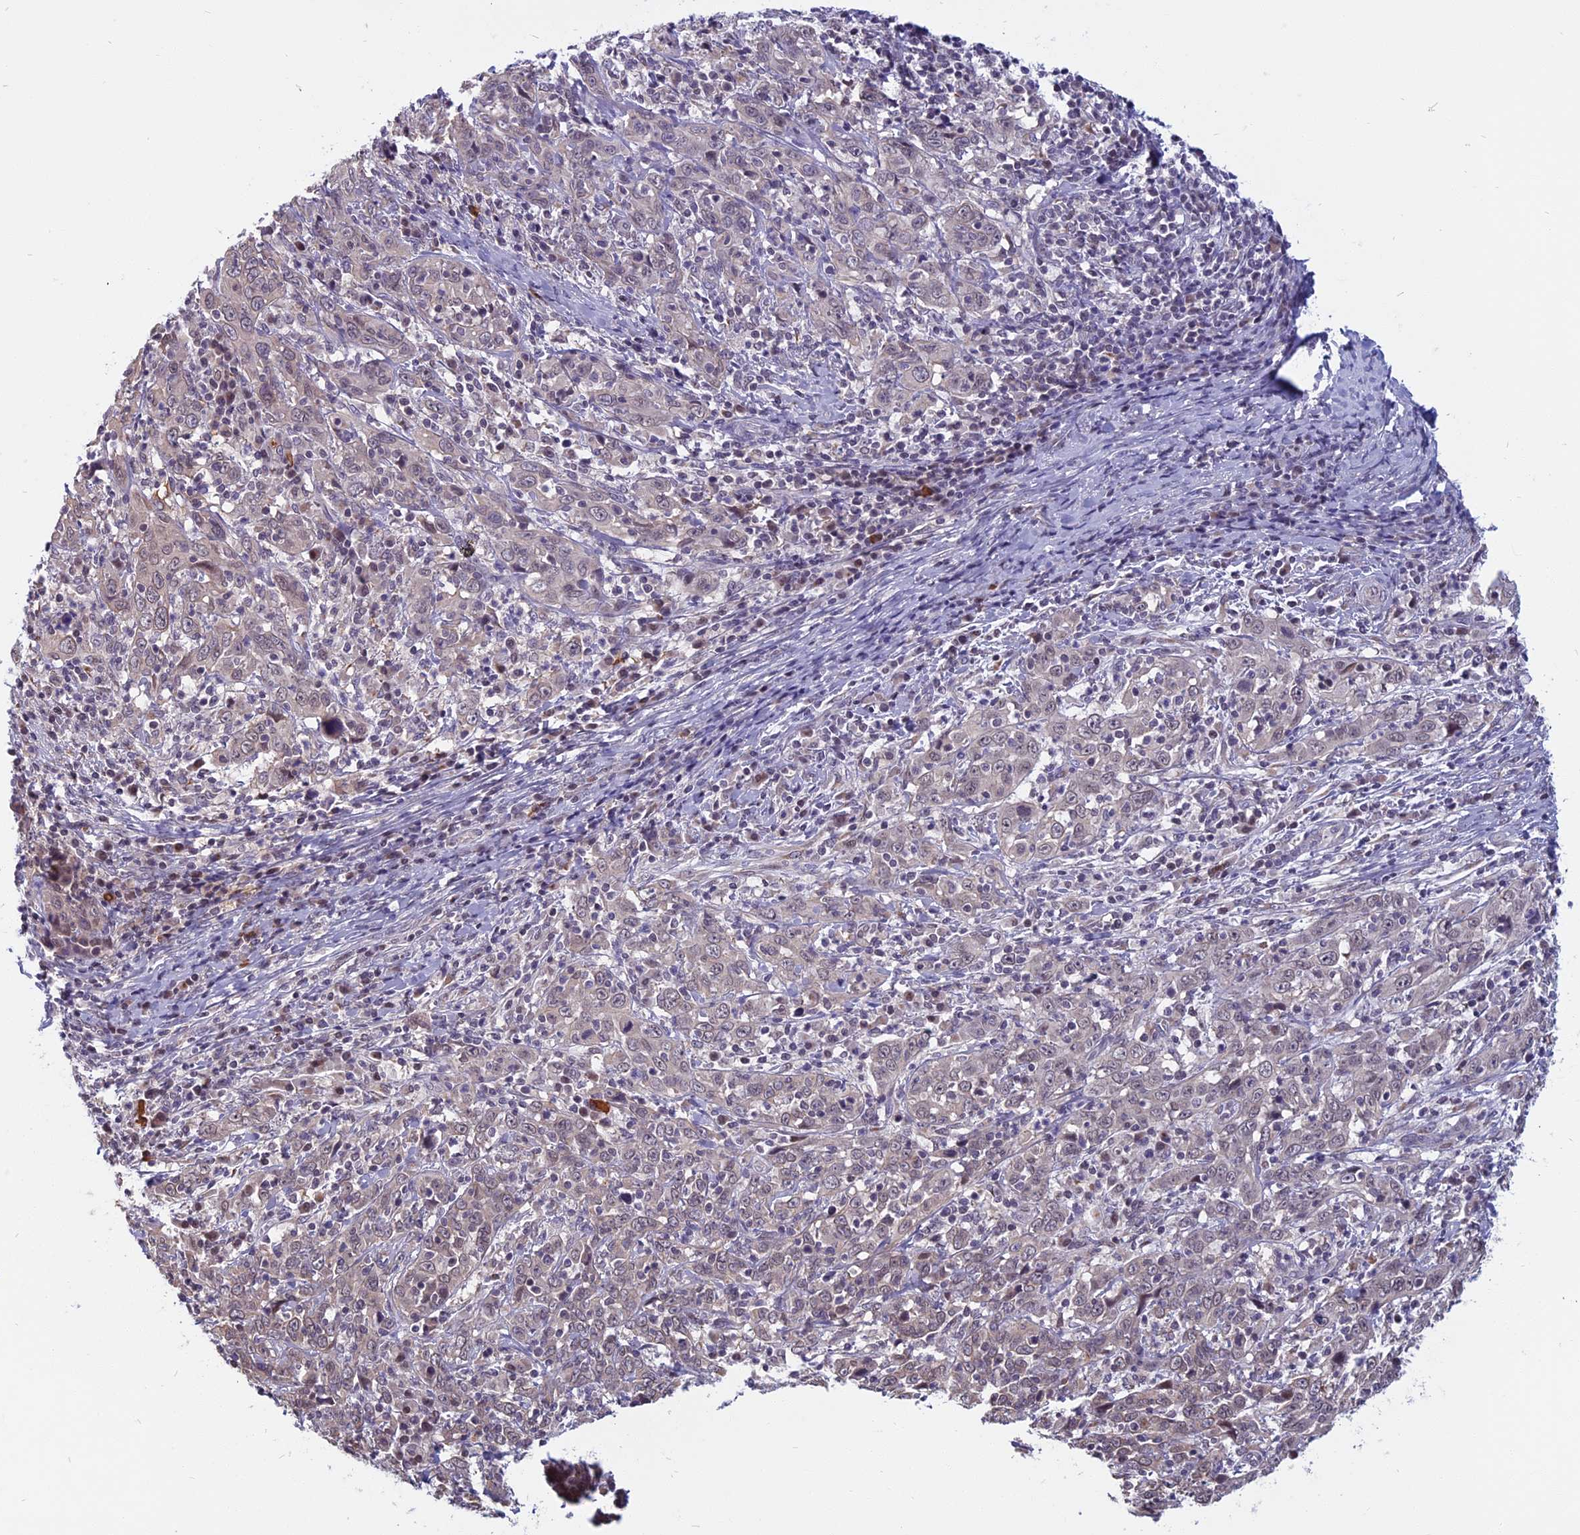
{"staining": {"intensity": "negative", "quantity": "none", "location": "none"}, "tissue": "cervical cancer", "cell_type": "Tumor cells", "image_type": "cancer", "snomed": [{"axis": "morphology", "description": "Squamous cell carcinoma, NOS"}, {"axis": "topography", "description": "Cervix"}], "caption": "Immunohistochemistry image of neoplastic tissue: human cervical cancer (squamous cell carcinoma) stained with DAB displays no significant protein staining in tumor cells.", "gene": "CCDC113", "patient": {"sex": "female", "age": 46}}